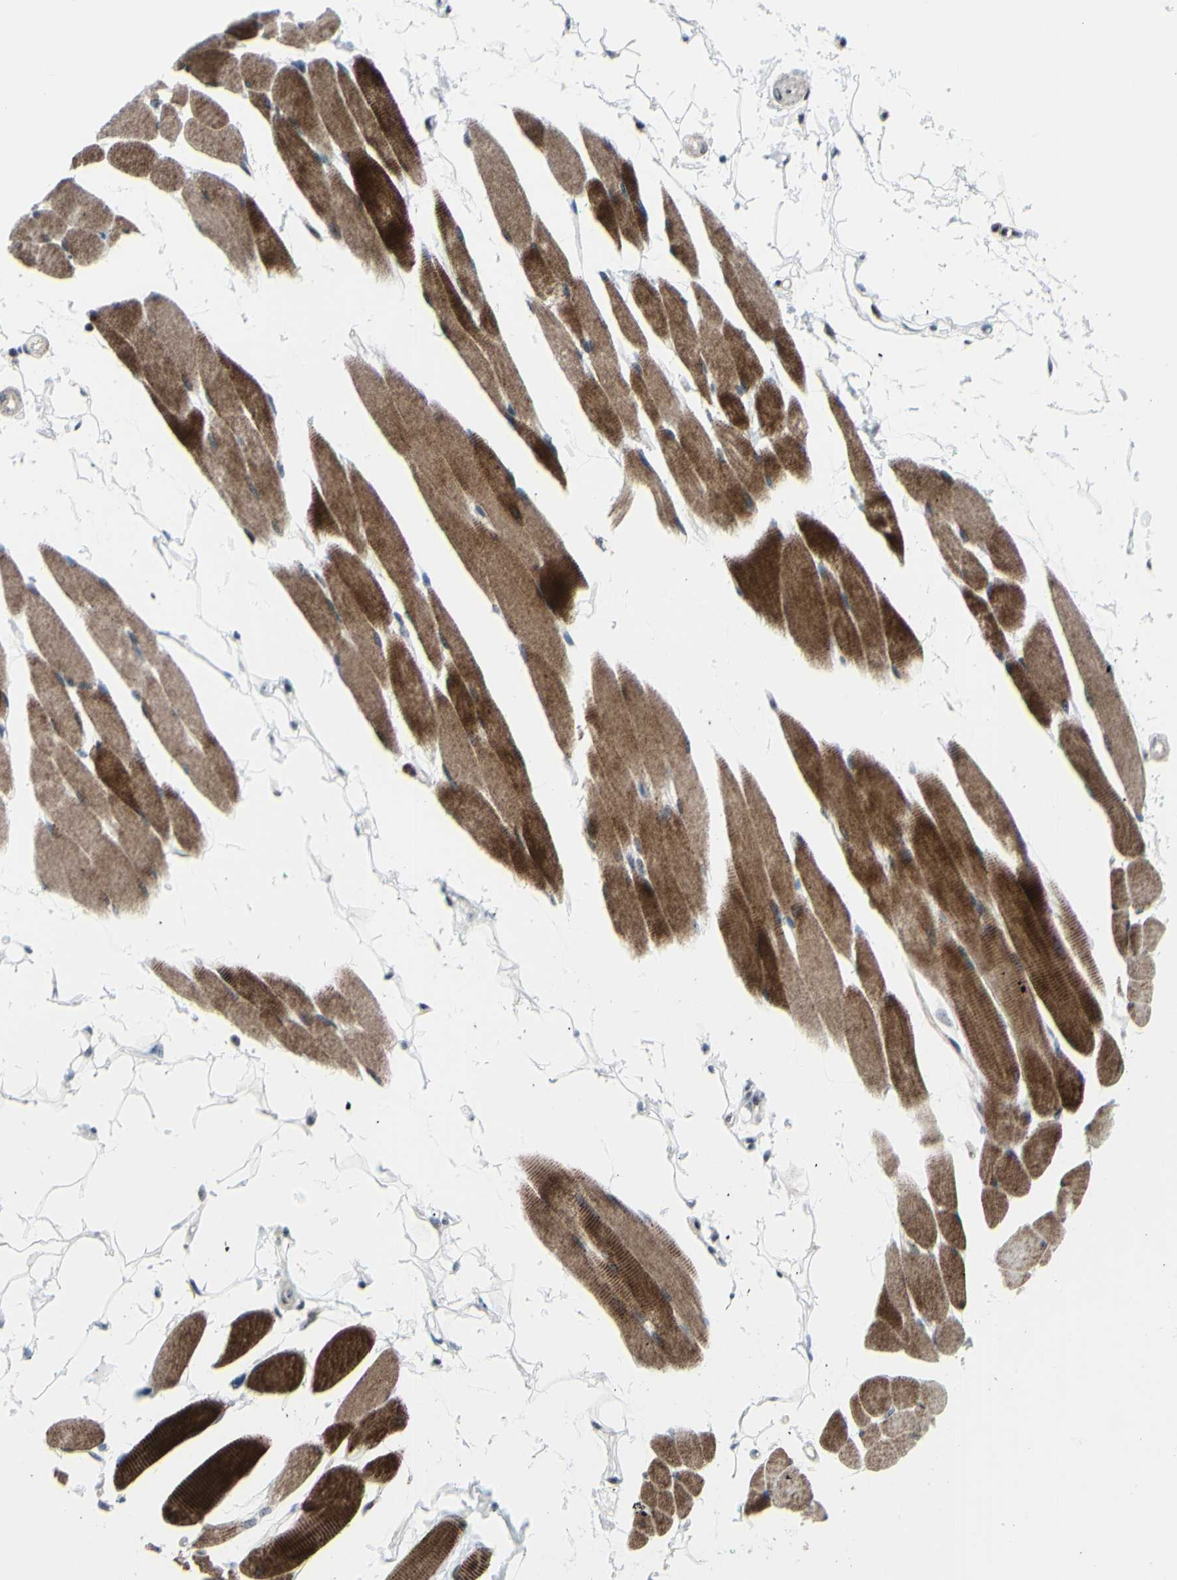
{"staining": {"intensity": "strong", "quantity": ">75%", "location": "cytoplasmic/membranous"}, "tissue": "skeletal muscle", "cell_type": "Myocytes", "image_type": "normal", "snomed": [{"axis": "morphology", "description": "Normal tissue, NOS"}, {"axis": "topography", "description": "Skeletal muscle"}, {"axis": "topography", "description": "Oral tissue"}, {"axis": "topography", "description": "Peripheral nerve tissue"}], "caption": "A high amount of strong cytoplasmic/membranous staining is identified in approximately >75% of myocytes in normal skeletal muscle. (brown staining indicates protein expression, while blue staining denotes nuclei).", "gene": "POLR1A", "patient": {"sex": "female", "age": 84}}